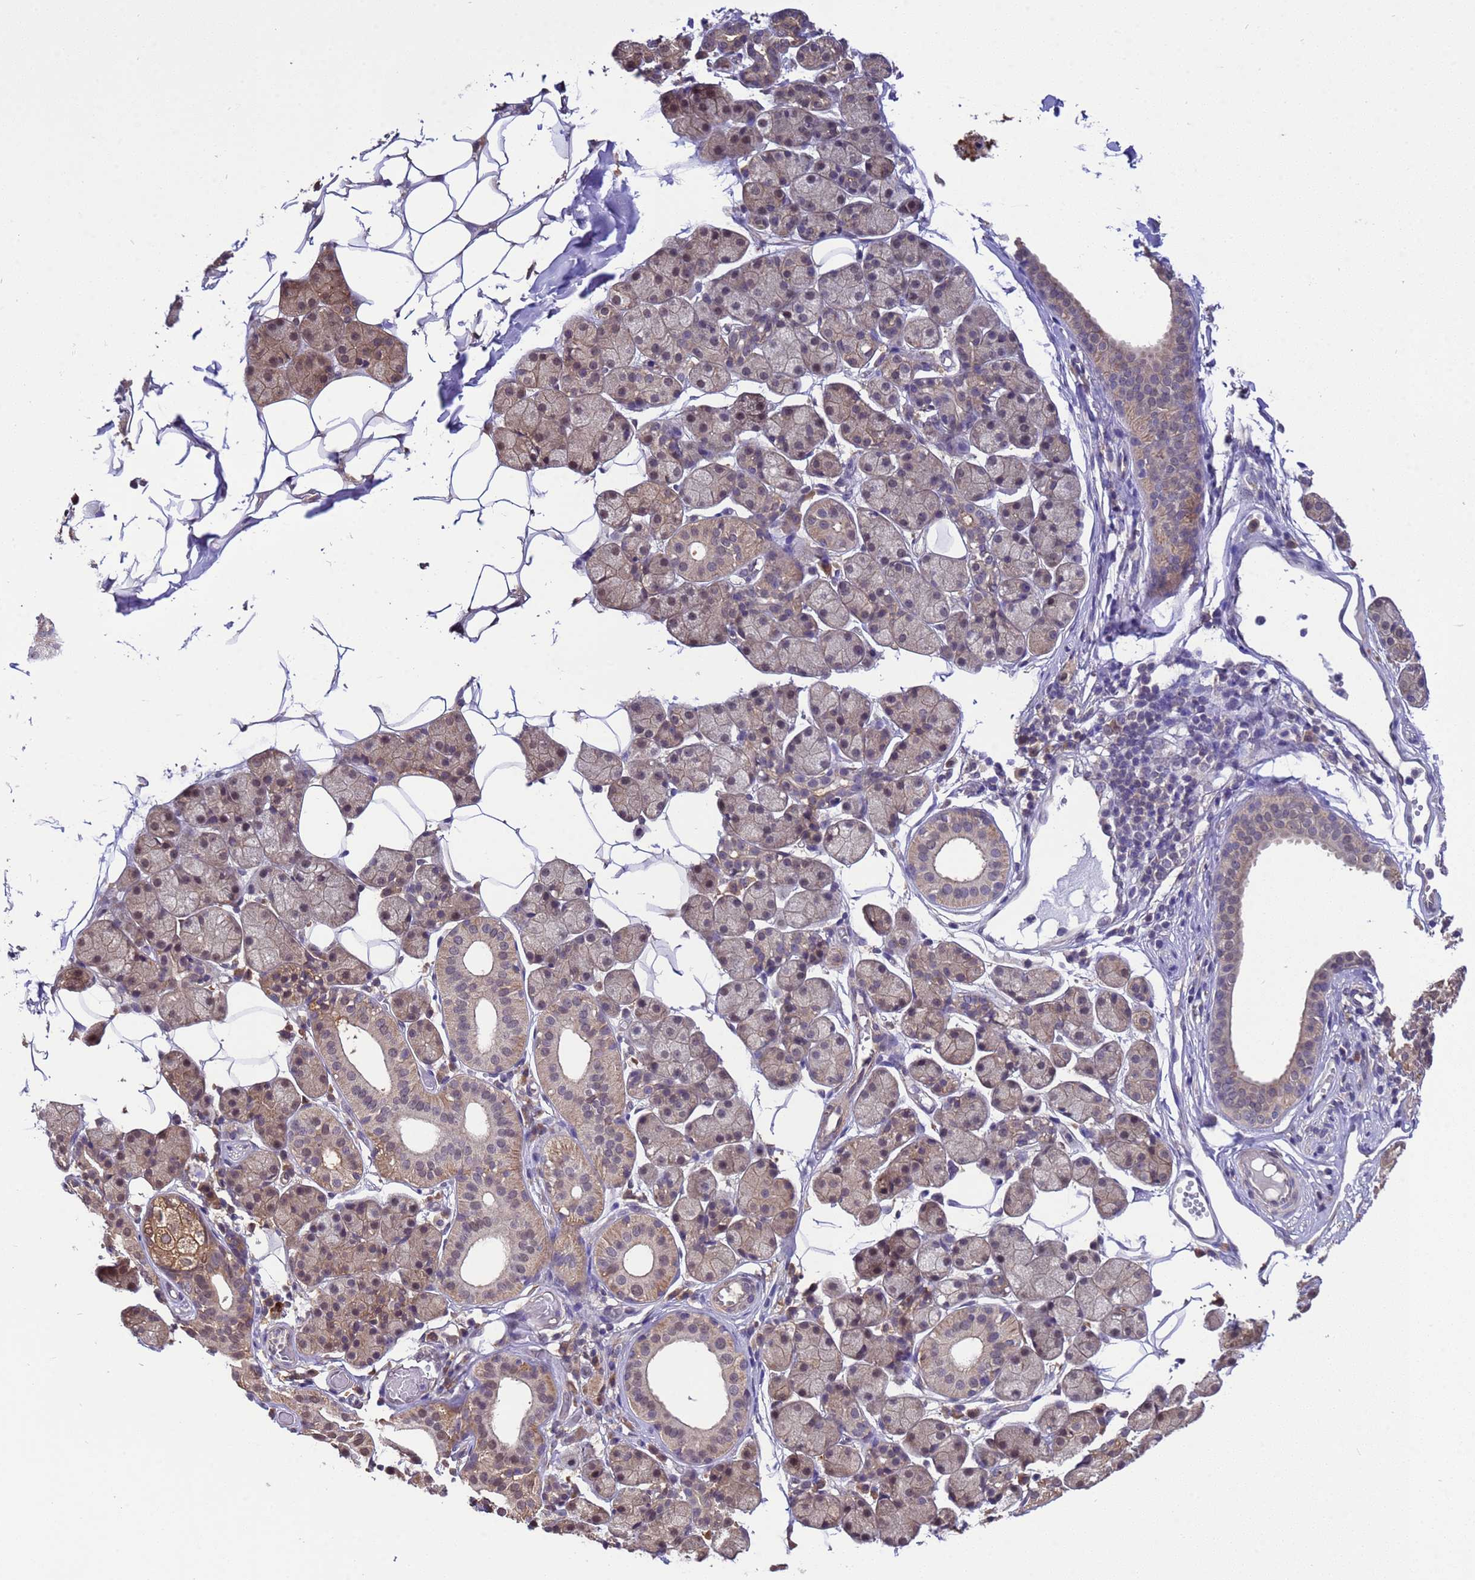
{"staining": {"intensity": "weak", "quantity": ">75%", "location": "cytoplasmic/membranous,nuclear"}, "tissue": "salivary gland", "cell_type": "Glandular cells", "image_type": "normal", "snomed": [{"axis": "morphology", "description": "Normal tissue, NOS"}, {"axis": "topography", "description": "Salivary gland"}], "caption": "Protein staining demonstrates weak cytoplasmic/membranous,nuclear staining in approximately >75% of glandular cells in unremarkable salivary gland.", "gene": "ZFP69B", "patient": {"sex": "female", "age": 33}}